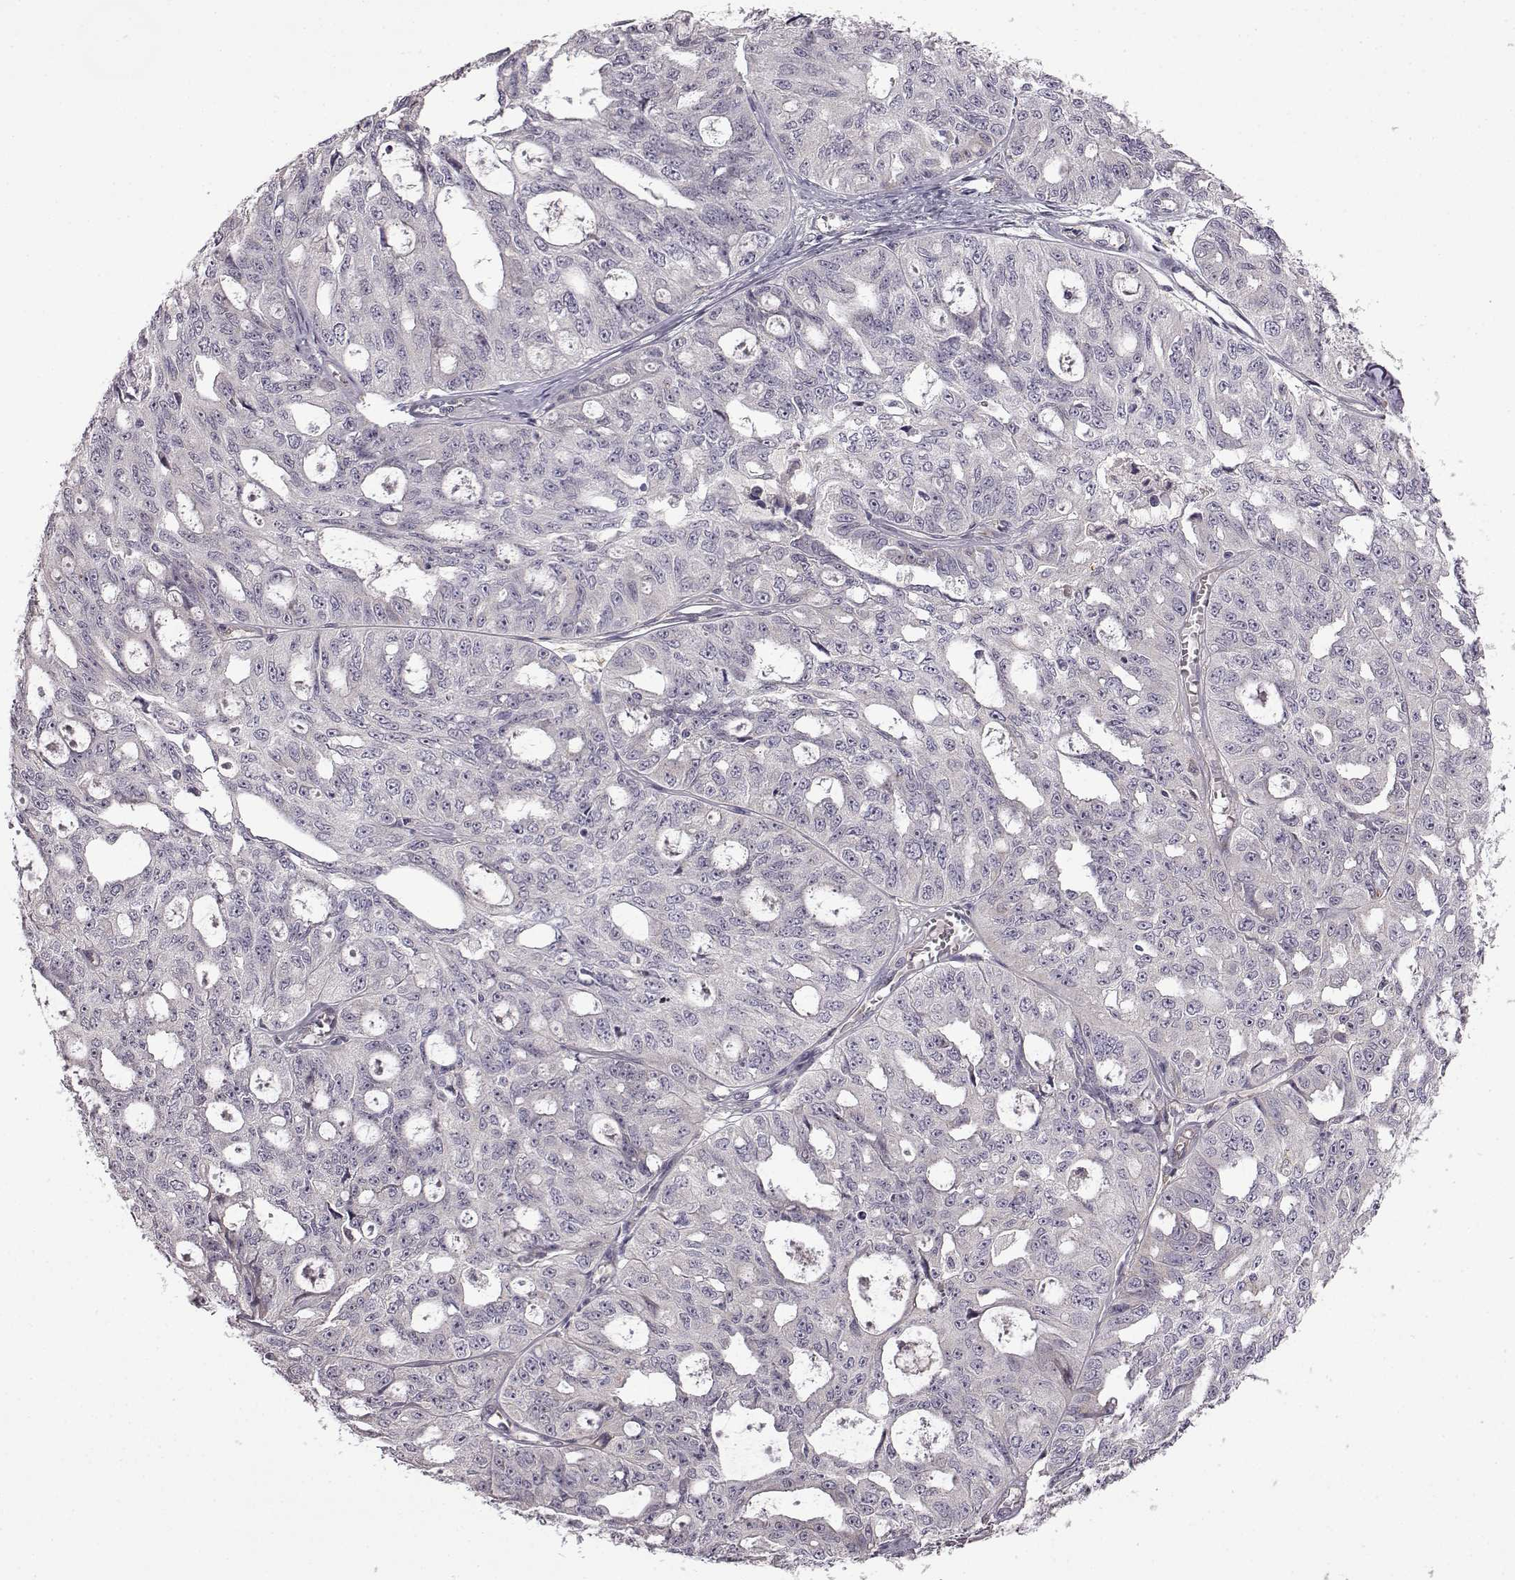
{"staining": {"intensity": "negative", "quantity": "none", "location": "none"}, "tissue": "ovarian cancer", "cell_type": "Tumor cells", "image_type": "cancer", "snomed": [{"axis": "morphology", "description": "Carcinoma, endometroid"}, {"axis": "topography", "description": "Ovary"}], "caption": "IHC of human ovarian cancer (endometroid carcinoma) reveals no expression in tumor cells. Nuclei are stained in blue.", "gene": "B3GNT6", "patient": {"sex": "female", "age": 65}}